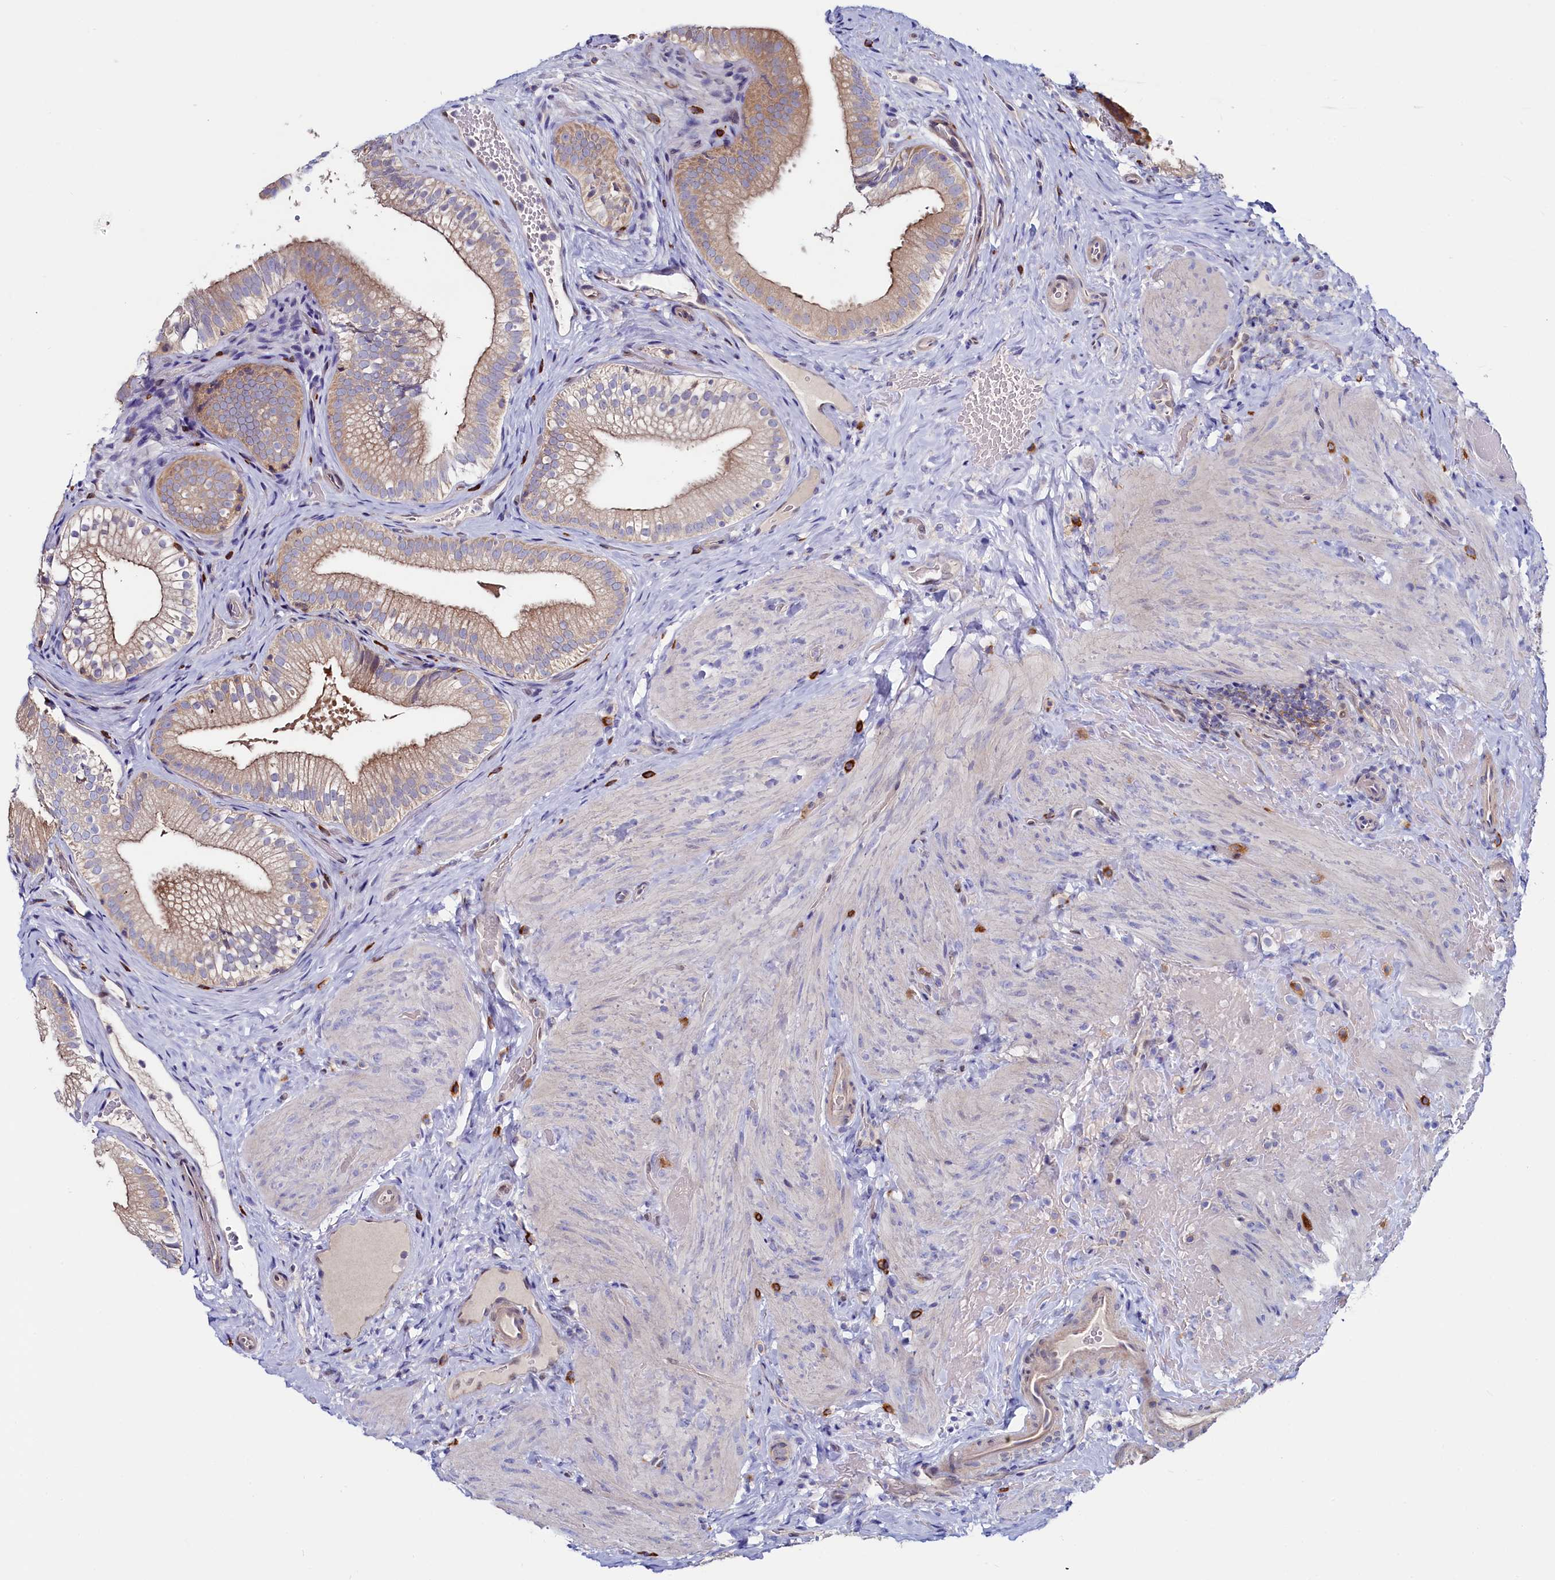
{"staining": {"intensity": "moderate", "quantity": ">75%", "location": "cytoplasmic/membranous"}, "tissue": "gallbladder", "cell_type": "Glandular cells", "image_type": "normal", "snomed": [{"axis": "morphology", "description": "Normal tissue, NOS"}, {"axis": "topography", "description": "Gallbladder"}], "caption": "IHC histopathology image of benign gallbladder: human gallbladder stained using immunohistochemistry (IHC) displays medium levels of moderate protein expression localized specifically in the cytoplasmic/membranous of glandular cells, appearing as a cytoplasmic/membranous brown color.", "gene": "ASTE1", "patient": {"sex": "female", "age": 30}}